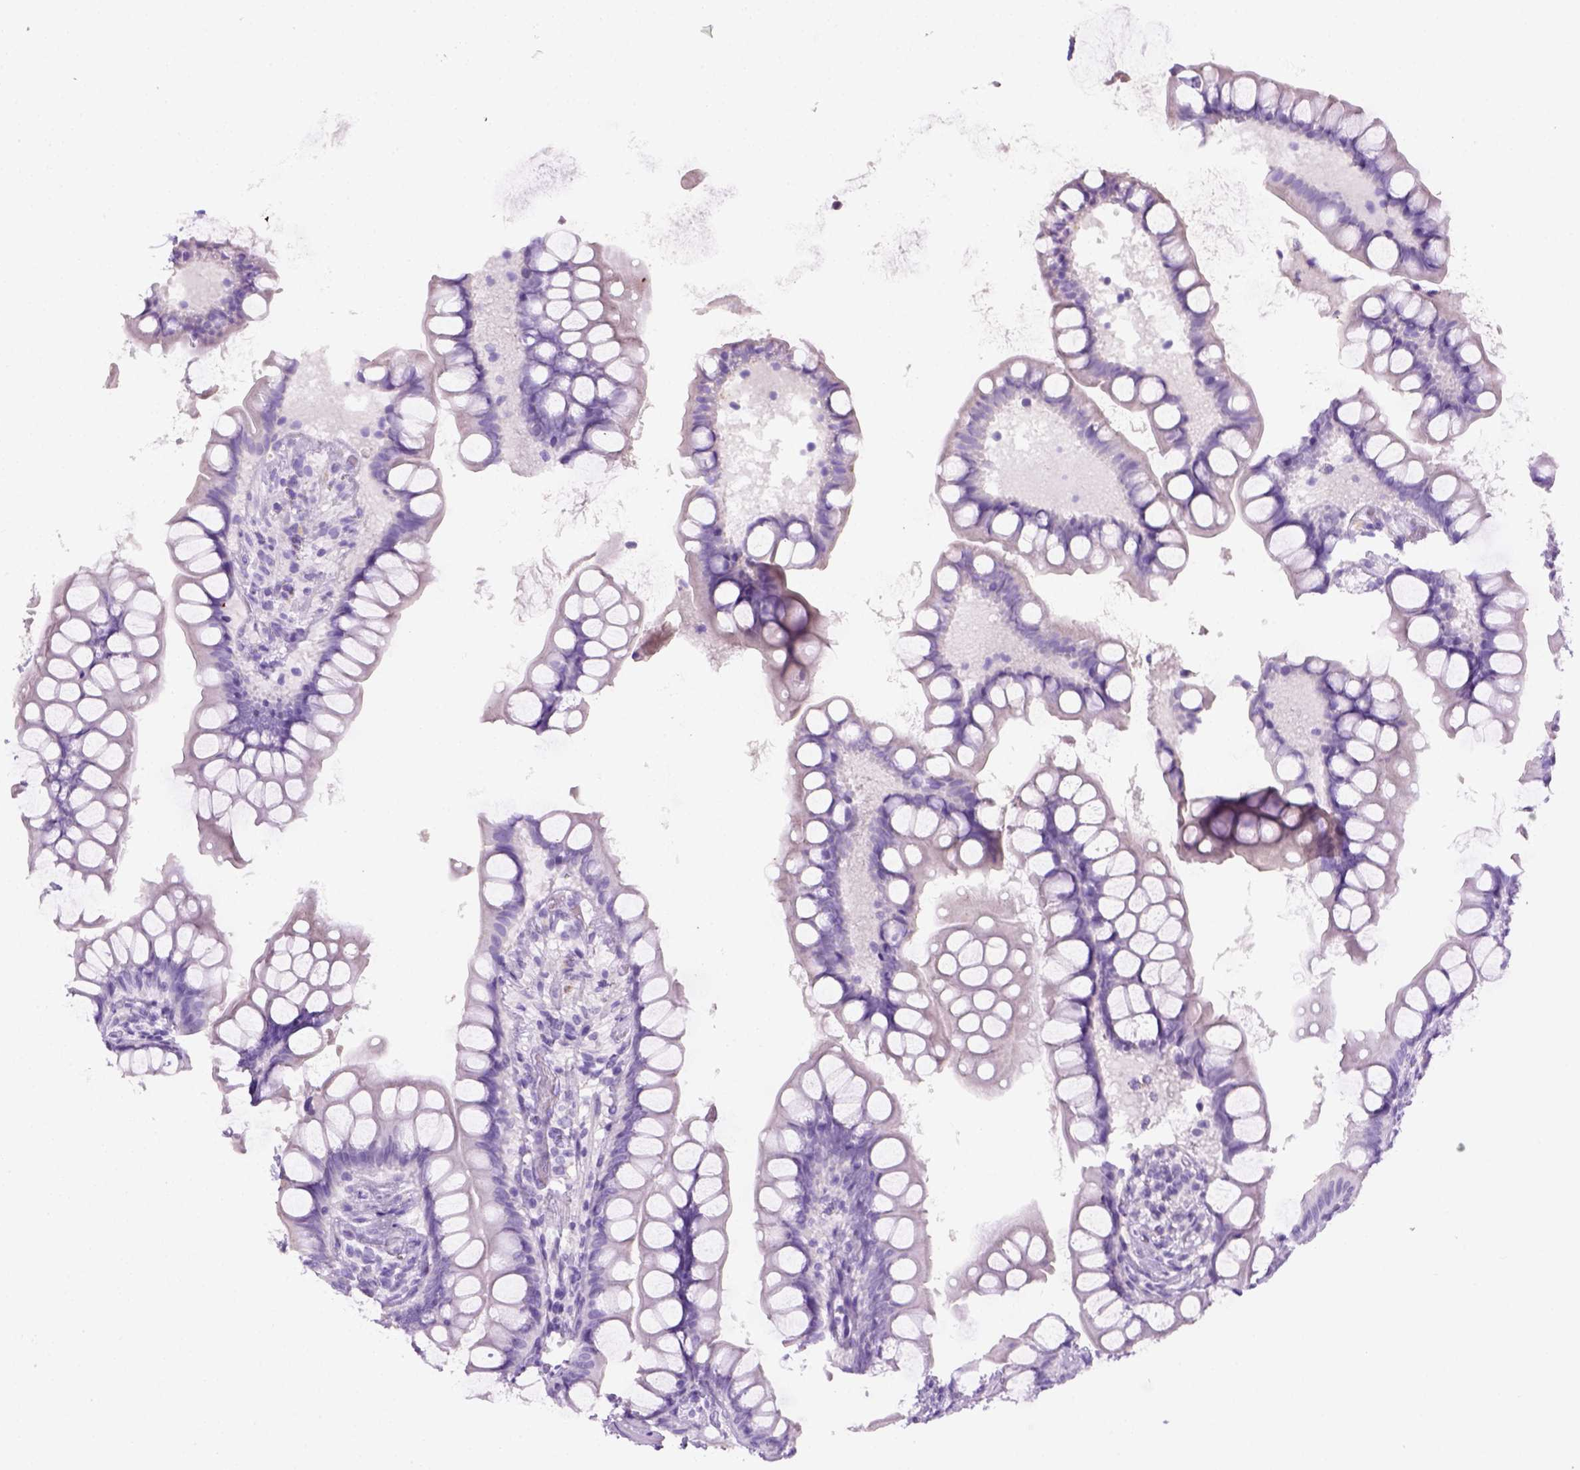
{"staining": {"intensity": "negative", "quantity": "none", "location": "none"}, "tissue": "small intestine", "cell_type": "Glandular cells", "image_type": "normal", "snomed": [{"axis": "morphology", "description": "Normal tissue, NOS"}, {"axis": "topography", "description": "Small intestine"}], "caption": "The immunohistochemistry (IHC) photomicrograph has no significant staining in glandular cells of small intestine. (IHC, brightfield microscopy, high magnification).", "gene": "KRT71", "patient": {"sex": "male", "age": 70}}